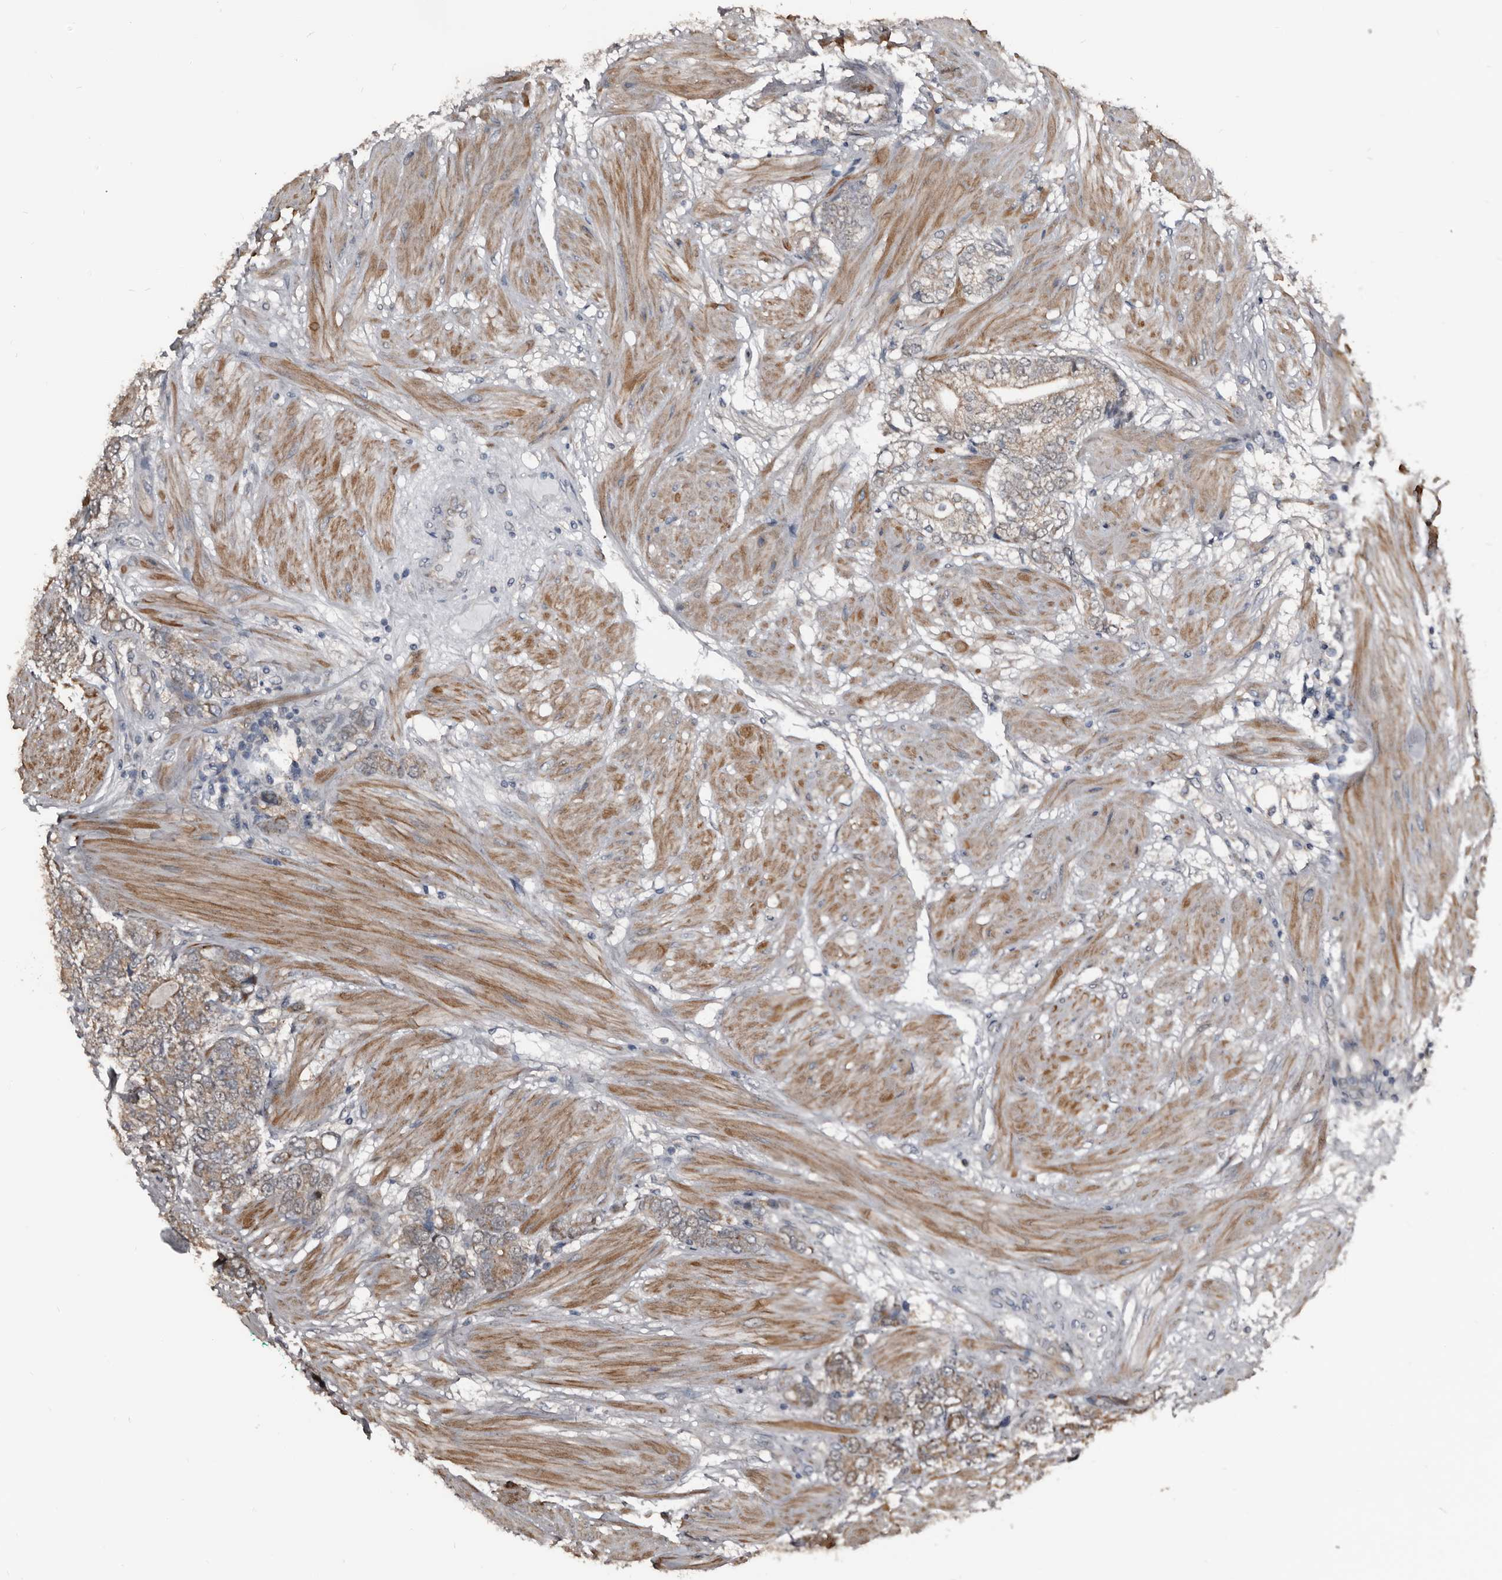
{"staining": {"intensity": "weak", "quantity": ">75%", "location": "cytoplasmic/membranous"}, "tissue": "prostate cancer", "cell_type": "Tumor cells", "image_type": "cancer", "snomed": [{"axis": "morphology", "description": "Adenocarcinoma, High grade"}, {"axis": "topography", "description": "Prostate"}], "caption": "High-grade adenocarcinoma (prostate) tissue reveals weak cytoplasmic/membranous expression in approximately >75% of tumor cells, visualized by immunohistochemistry.", "gene": "DHPS", "patient": {"sex": "male", "age": 50}}